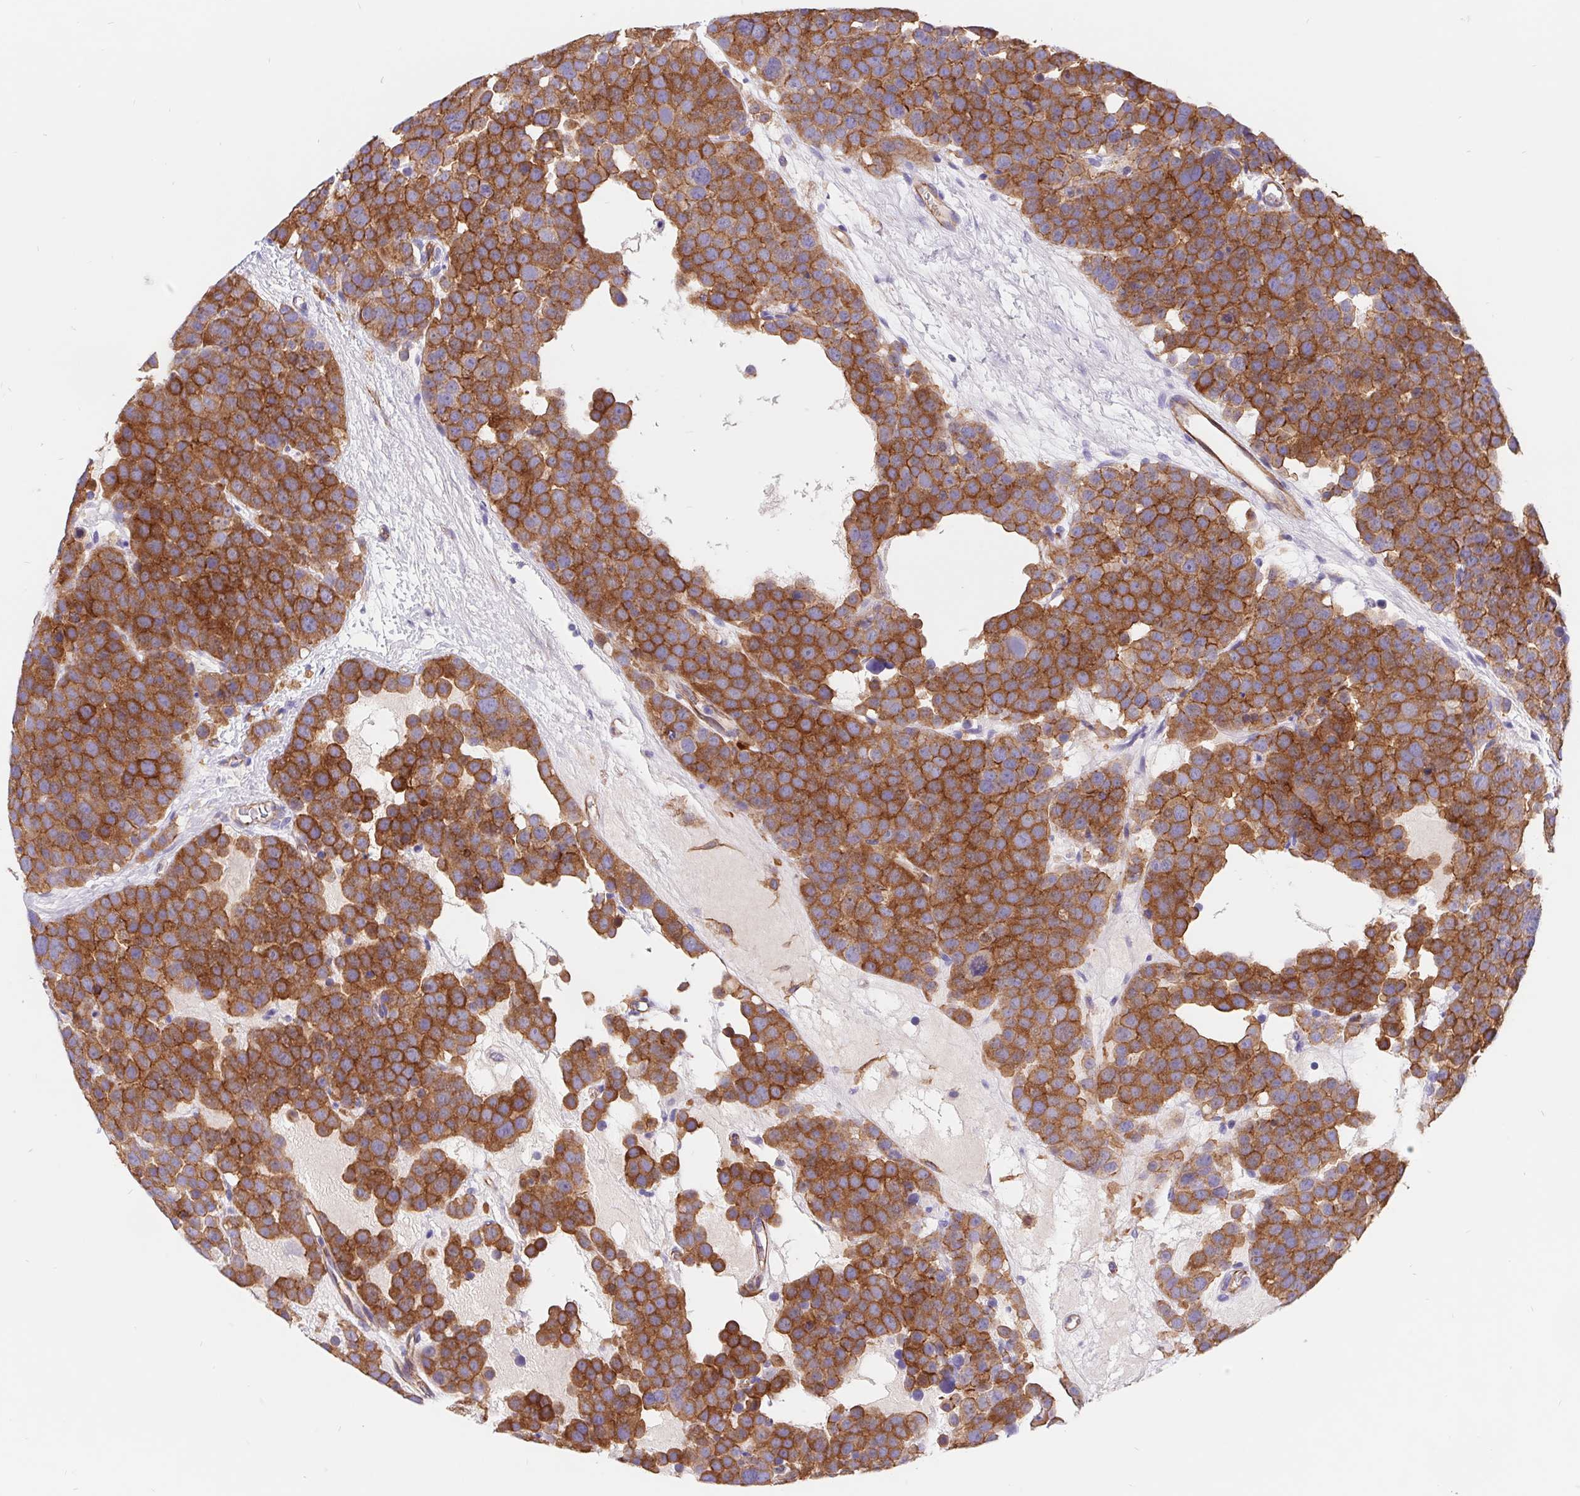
{"staining": {"intensity": "strong", "quantity": ">75%", "location": "cytoplasmic/membranous"}, "tissue": "testis cancer", "cell_type": "Tumor cells", "image_type": "cancer", "snomed": [{"axis": "morphology", "description": "Seminoma, NOS"}, {"axis": "topography", "description": "Testis"}], "caption": "Testis seminoma stained with DAB immunohistochemistry (IHC) demonstrates high levels of strong cytoplasmic/membranous positivity in about >75% of tumor cells.", "gene": "LIMCH1", "patient": {"sex": "male", "age": 71}}